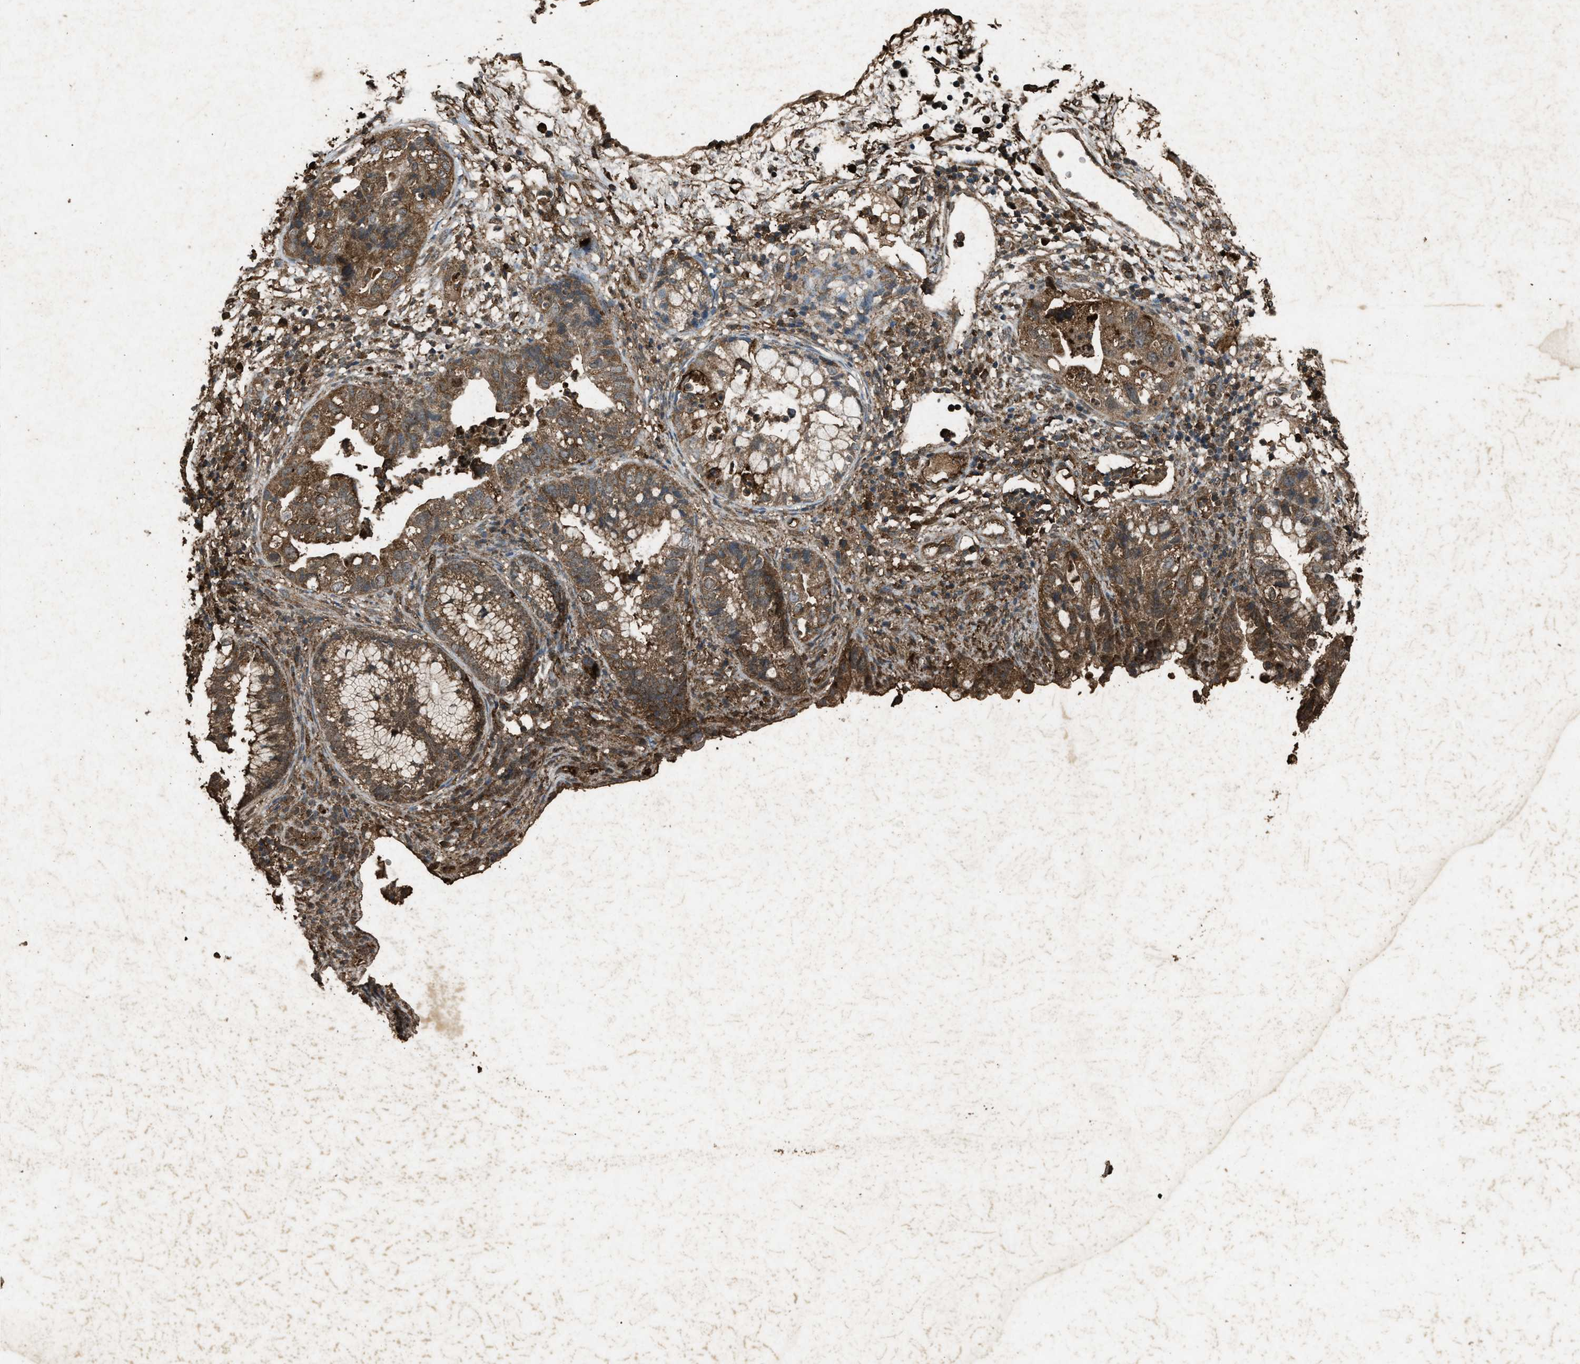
{"staining": {"intensity": "moderate", "quantity": ">75%", "location": "cytoplasmic/membranous"}, "tissue": "cervical cancer", "cell_type": "Tumor cells", "image_type": "cancer", "snomed": [{"axis": "morphology", "description": "Adenocarcinoma, NOS"}, {"axis": "topography", "description": "Cervix"}], "caption": "Immunohistochemistry (IHC) micrograph of adenocarcinoma (cervical) stained for a protein (brown), which demonstrates medium levels of moderate cytoplasmic/membranous positivity in about >75% of tumor cells.", "gene": "PSMD1", "patient": {"sex": "female", "age": 44}}